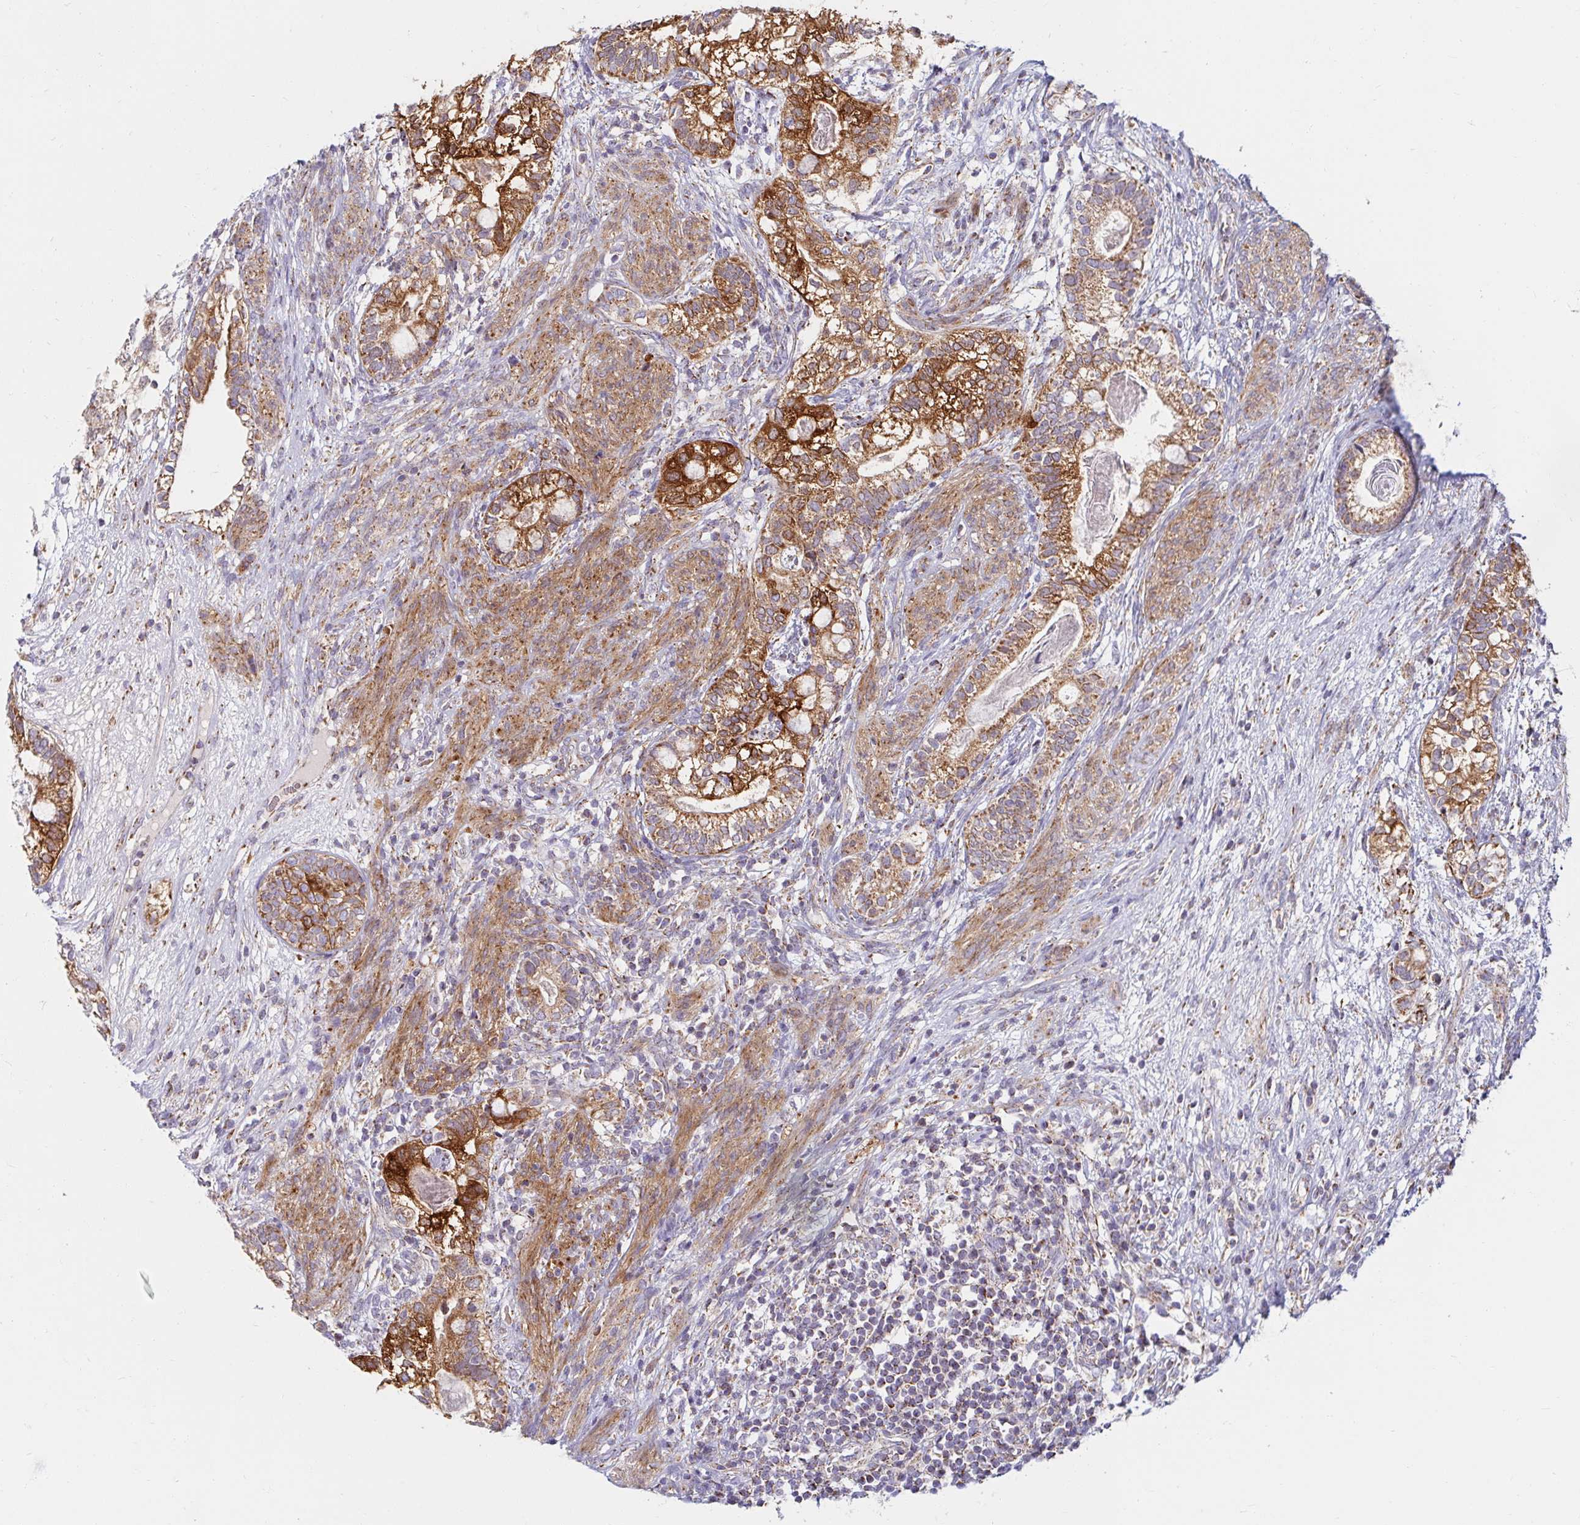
{"staining": {"intensity": "moderate", "quantity": ">75%", "location": "cytoplasmic/membranous"}, "tissue": "testis cancer", "cell_type": "Tumor cells", "image_type": "cancer", "snomed": [{"axis": "morphology", "description": "Seminoma, NOS"}, {"axis": "morphology", "description": "Carcinoma, Embryonal, NOS"}, {"axis": "topography", "description": "Testis"}], "caption": "Immunohistochemical staining of human testis cancer (seminoma) displays medium levels of moderate cytoplasmic/membranous protein expression in about >75% of tumor cells.", "gene": "SKP2", "patient": {"sex": "male", "age": 41}}